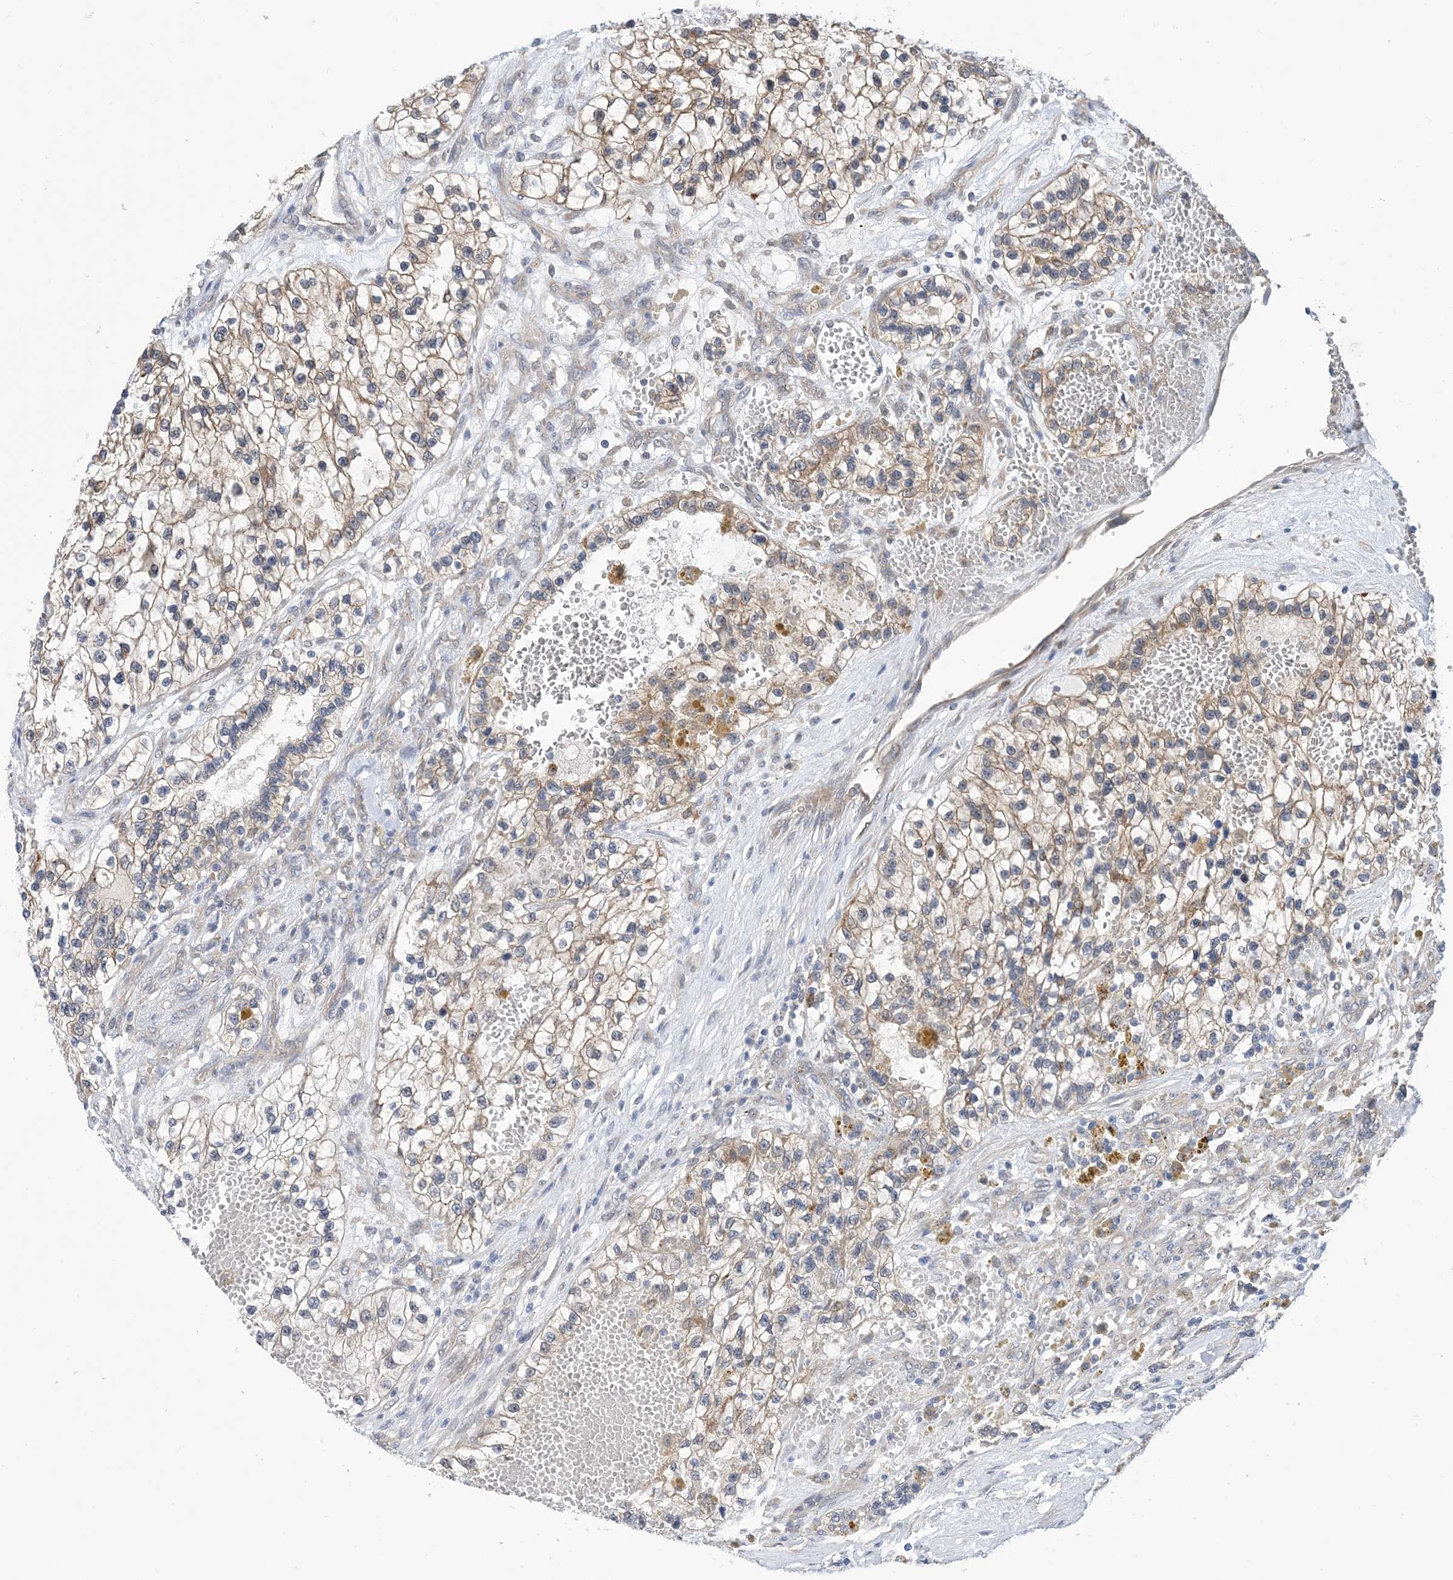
{"staining": {"intensity": "moderate", "quantity": "<25%", "location": "cytoplasmic/membranous"}, "tissue": "renal cancer", "cell_type": "Tumor cells", "image_type": "cancer", "snomed": [{"axis": "morphology", "description": "Adenocarcinoma, NOS"}, {"axis": "topography", "description": "Kidney"}], "caption": "Immunohistochemistry (IHC) (DAB) staining of human renal adenocarcinoma reveals moderate cytoplasmic/membranous protein staining in about <25% of tumor cells. (IHC, brightfield microscopy, high magnification).", "gene": "EHBP1", "patient": {"sex": "female", "age": 57}}